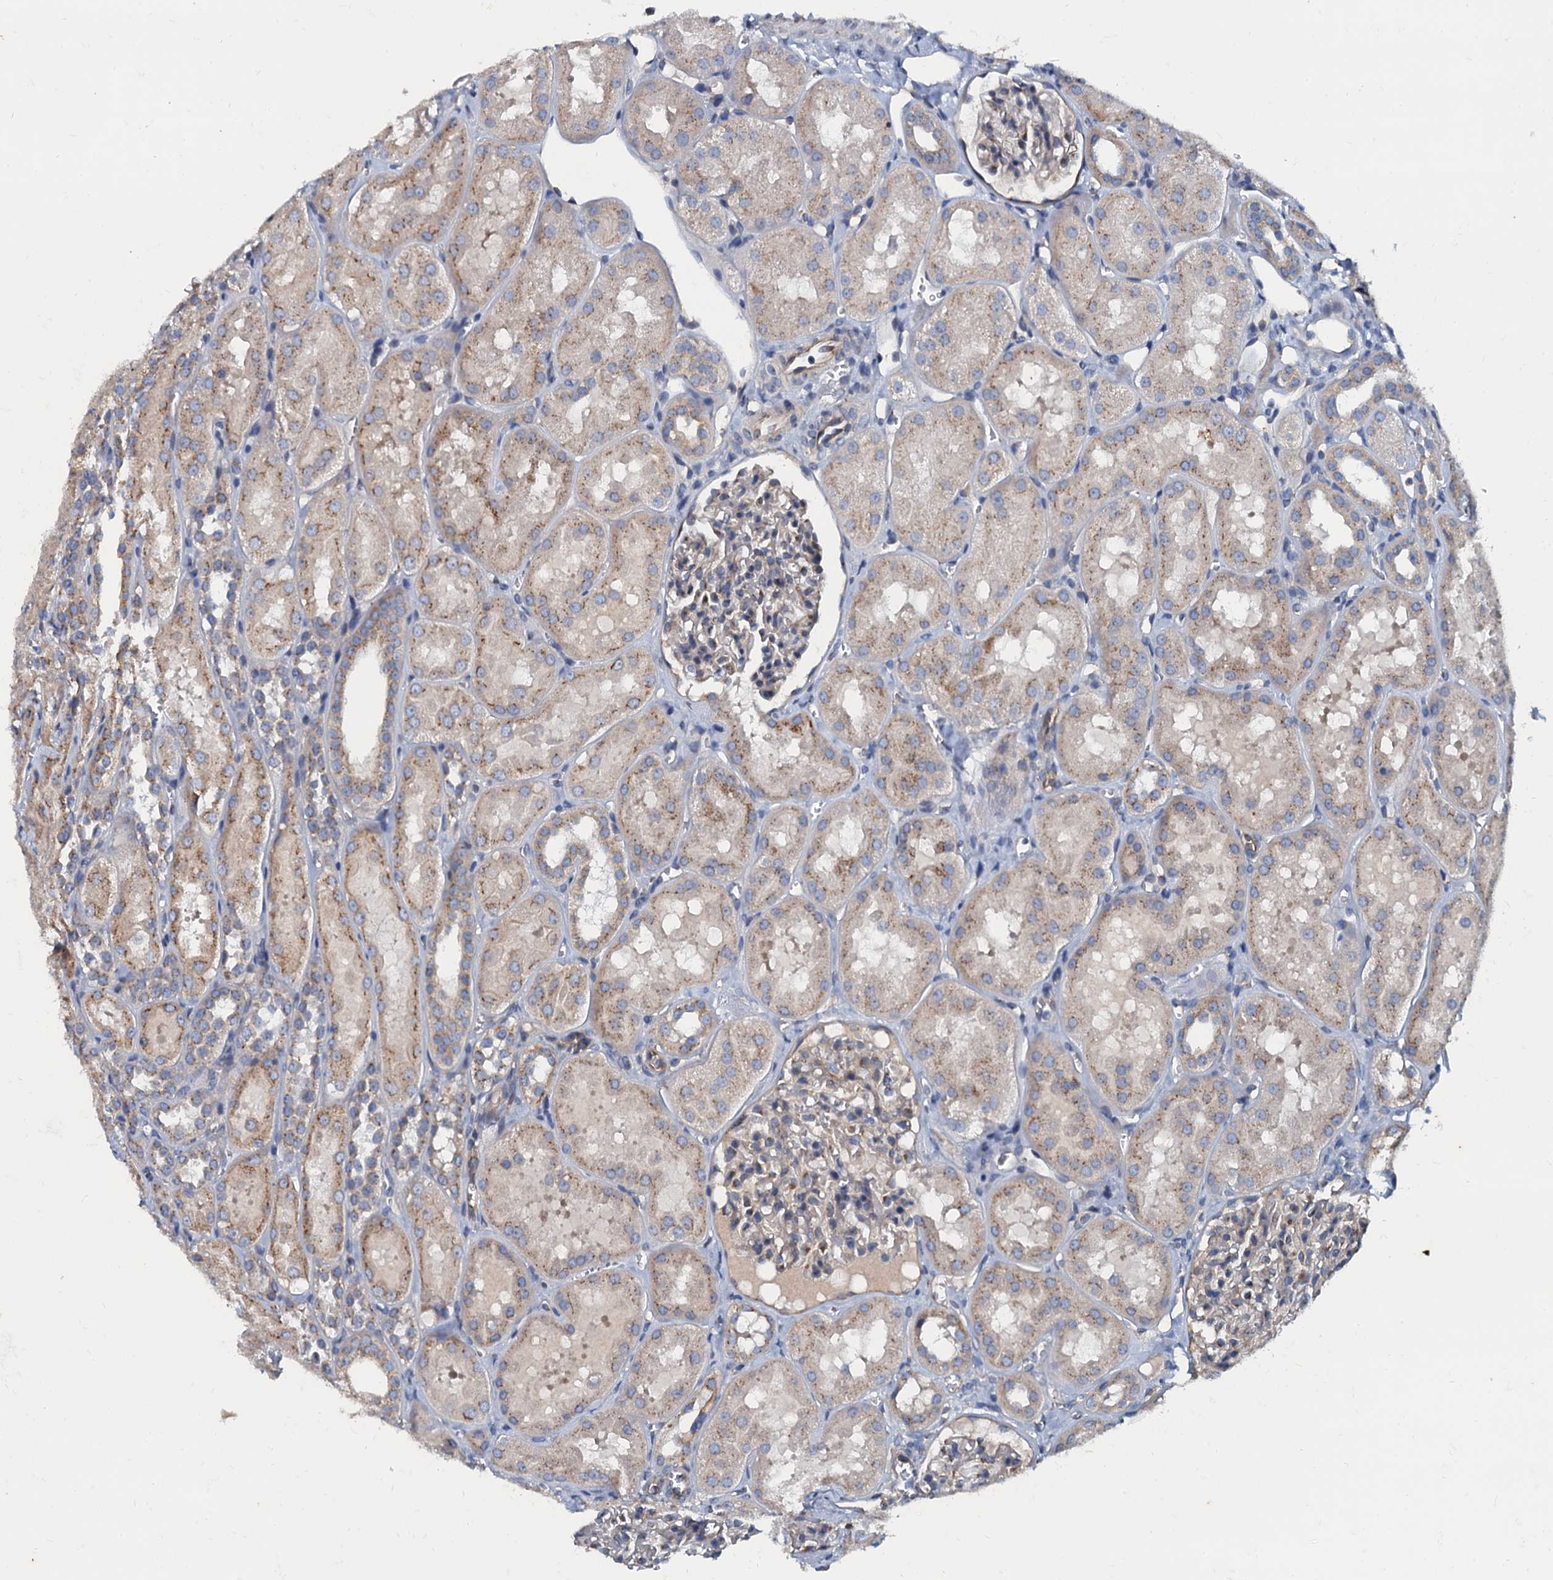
{"staining": {"intensity": "moderate", "quantity": "<25%", "location": "cytoplasmic/membranous"}, "tissue": "kidney", "cell_type": "Cells in glomeruli", "image_type": "normal", "snomed": [{"axis": "morphology", "description": "Normal tissue, NOS"}, {"axis": "topography", "description": "Kidney"}, {"axis": "topography", "description": "Urinary bladder"}], "caption": "Kidney stained with IHC exhibits moderate cytoplasmic/membranous staining in about <25% of cells in glomeruli. The staining was performed using DAB, with brown indicating positive protein expression. Nuclei are stained blue with hematoxylin.", "gene": "NGRN", "patient": {"sex": "male", "age": 16}}